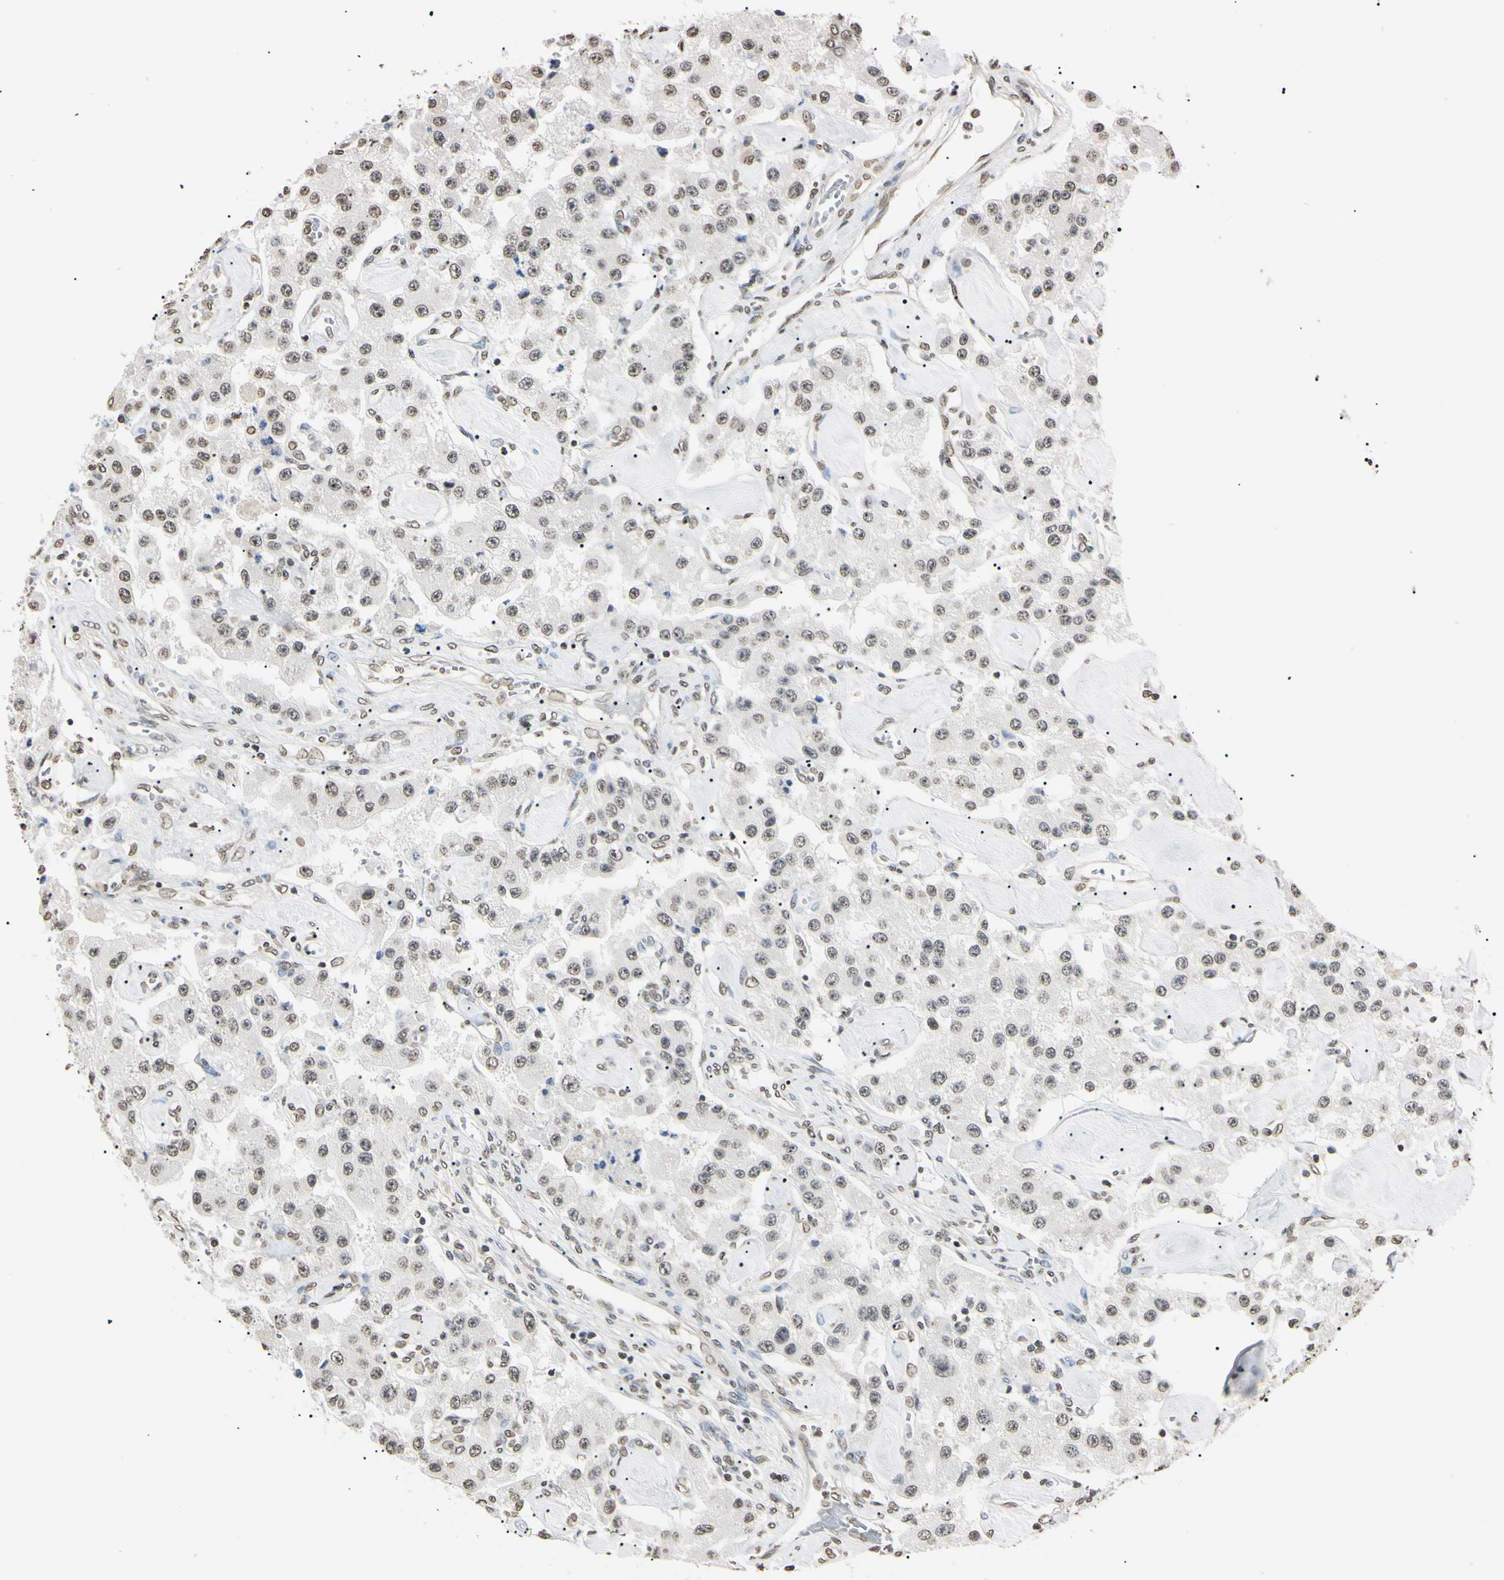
{"staining": {"intensity": "weak", "quantity": "25%-75%", "location": "nuclear"}, "tissue": "carcinoid", "cell_type": "Tumor cells", "image_type": "cancer", "snomed": [{"axis": "morphology", "description": "Carcinoid, malignant, NOS"}, {"axis": "topography", "description": "Pancreas"}], "caption": "Immunohistochemistry (DAB (3,3'-diaminobenzidine)) staining of carcinoid (malignant) exhibits weak nuclear protein positivity in approximately 25%-75% of tumor cells.", "gene": "CDC45", "patient": {"sex": "male", "age": 41}}